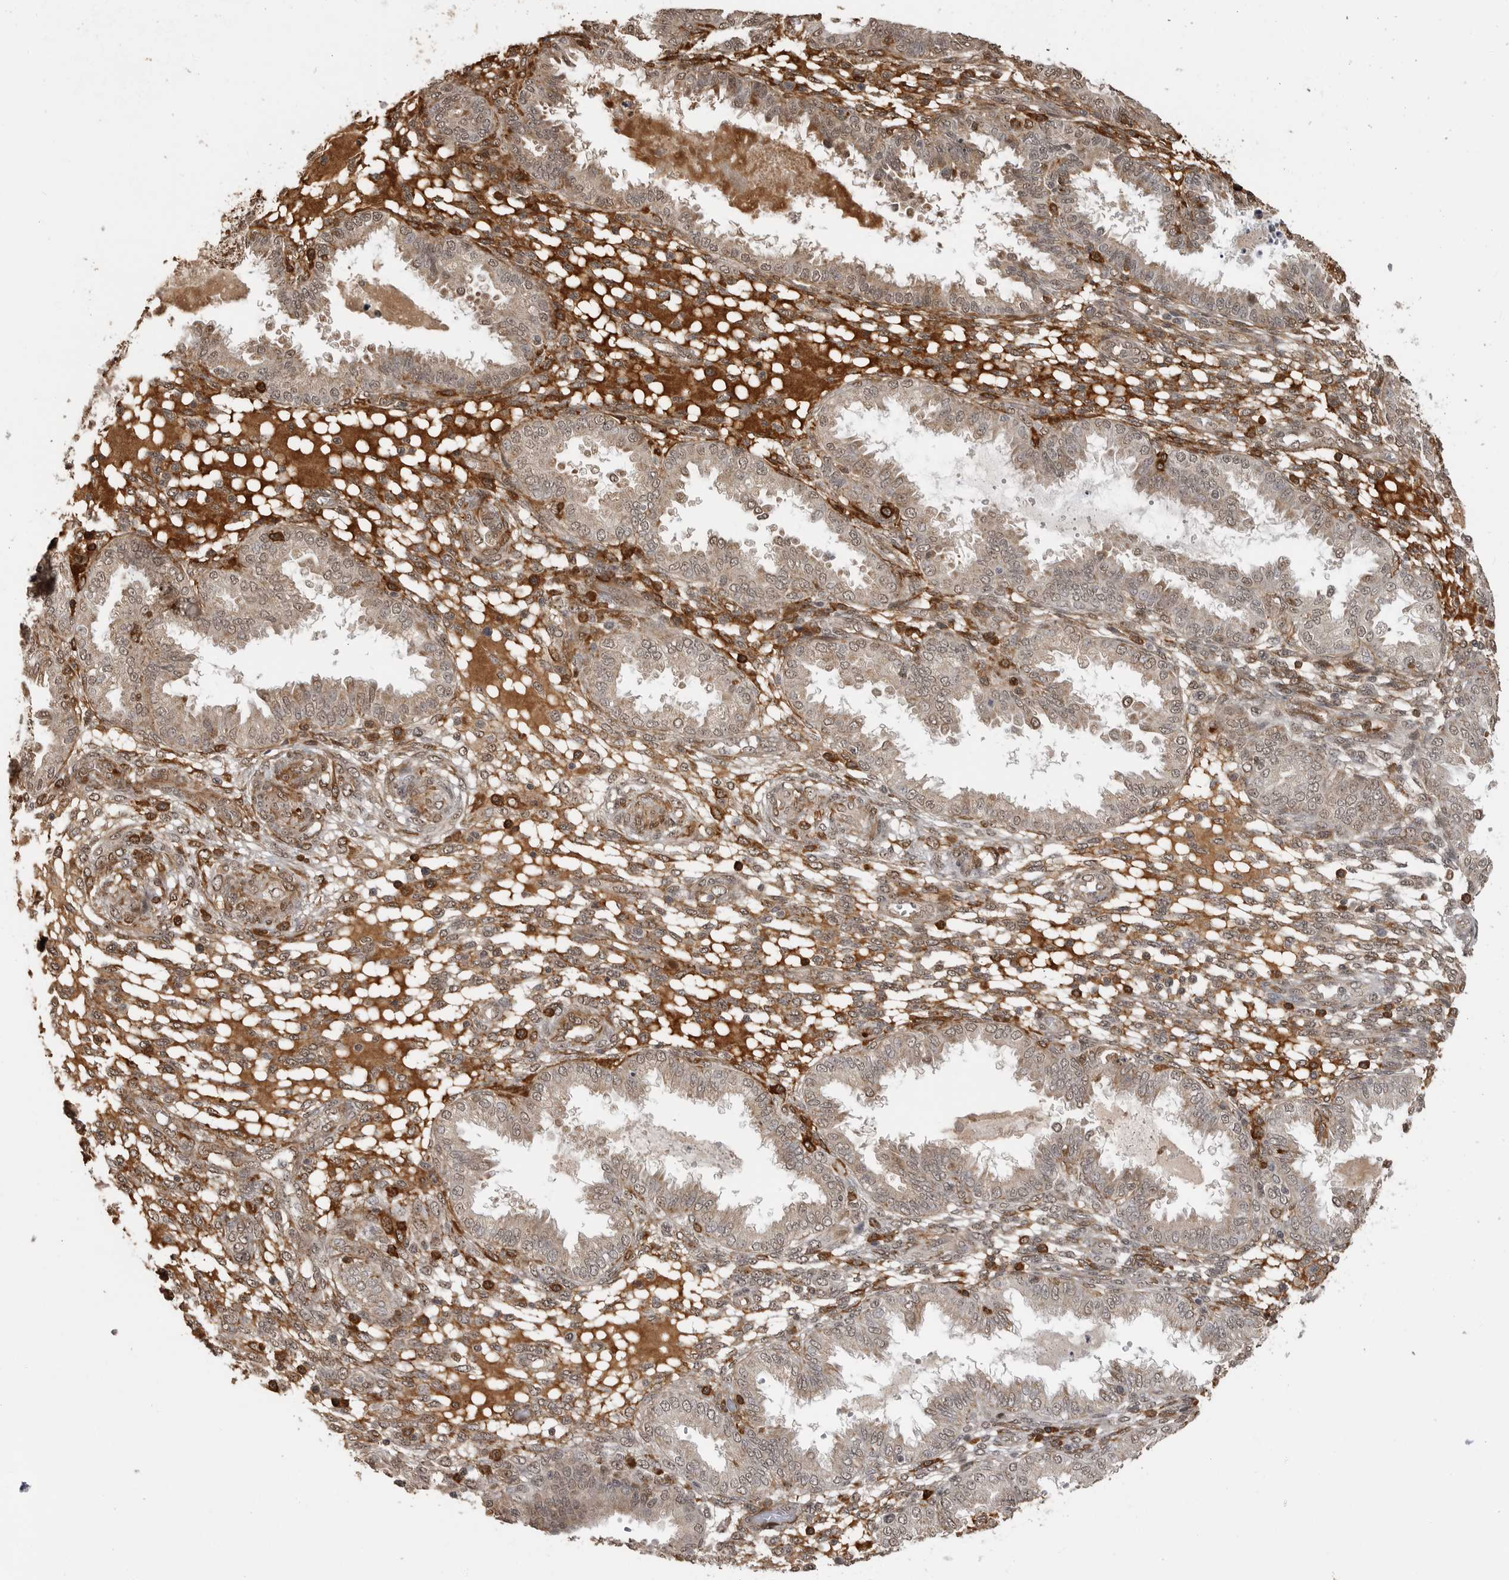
{"staining": {"intensity": "weak", "quantity": "25%-75%", "location": "nuclear"}, "tissue": "endometrium", "cell_type": "Cells in endometrial stroma", "image_type": "normal", "snomed": [{"axis": "morphology", "description": "Normal tissue, NOS"}, {"axis": "topography", "description": "Endometrium"}], "caption": "DAB (3,3'-diaminobenzidine) immunohistochemical staining of benign endometrium shows weak nuclear protein positivity in approximately 25%-75% of cells in endometrial stroma.", "gene": "CLOCK", "patient": {"sex": "female", "age": 33}}